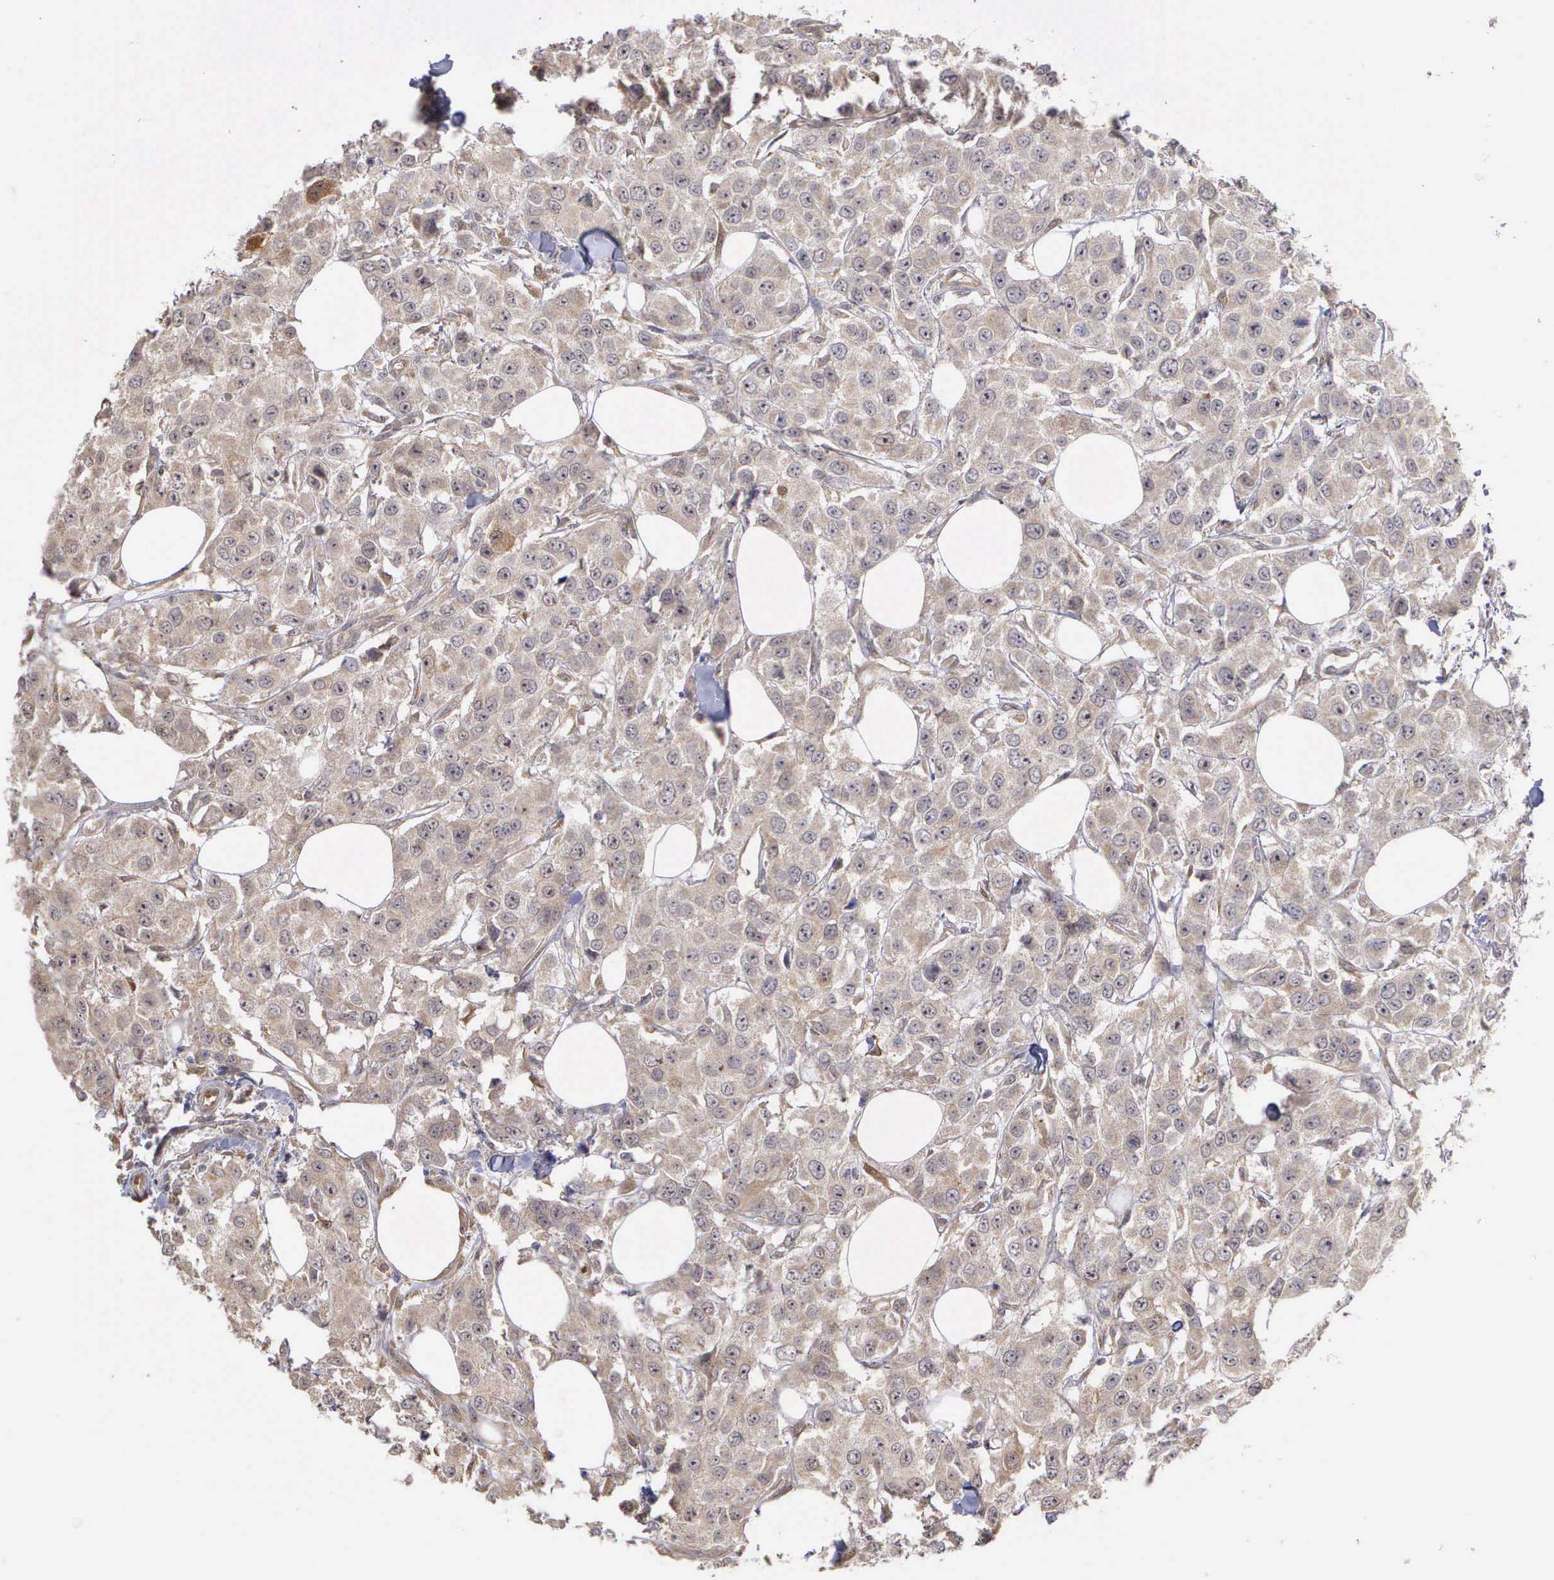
{"staining": {"intensity": "weak", "quantity": "25%-75%", "location": "cytoplasmic/membranous,nuclear"}, "tissue": "breast cancer", "cell_type": "Tumor cells", "image_type": "cancer", "snomed": [{"axis": "morphology", "description": "Duct carcinoma"}, {"axis": "topography", "description": "Breast"}], "caption": "Immunohistochemistry micrograph of breast cancer (infiltrating ductal carcinoma) stained for a protein (brown), which exhibits low levels of weak cytoplasmic/membranous and nuclear staining in about 25%-75% of tumor cells.", "gene": "DNAJB7", "patient": {"sex": "female", "age": 58}}